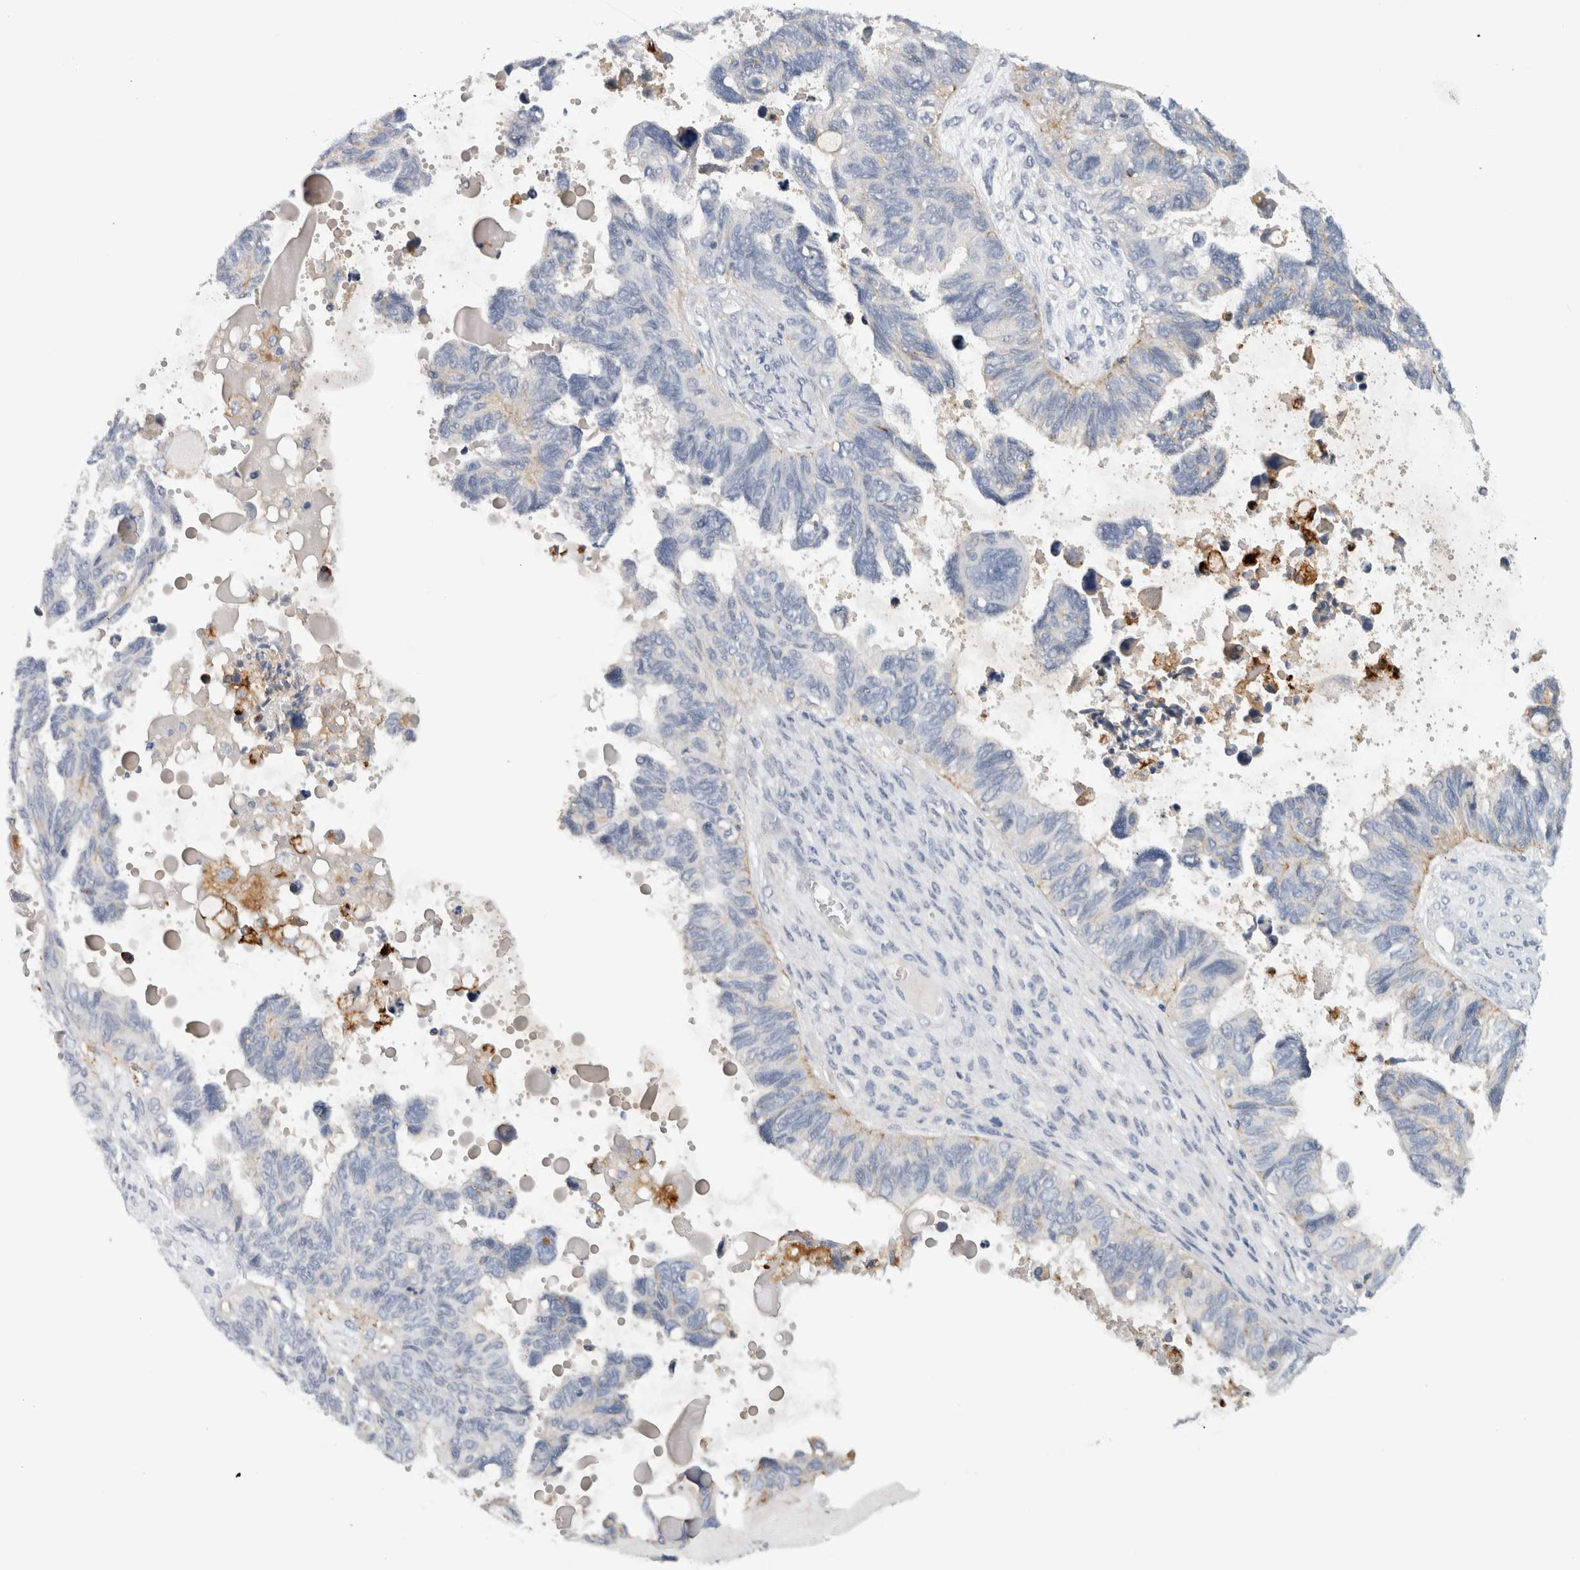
{"staining": {"intensity": "negative", "quantity": "none", "location": "none"}, "tissue": "ovarian cancer", "cell_type": "Tumor cells", "image_type": "cancer", "snomed": [{"axis": "morphology", "description": "Cystadenocarcinoma, serous, NOS"}, {"axis": "topography", "description": "Ovary"}], "caption": "There is no significant positivity in tumor cells of ovarian cancer.", "gene": "CD63", "patient": {"sex": "female", "age": 79}}